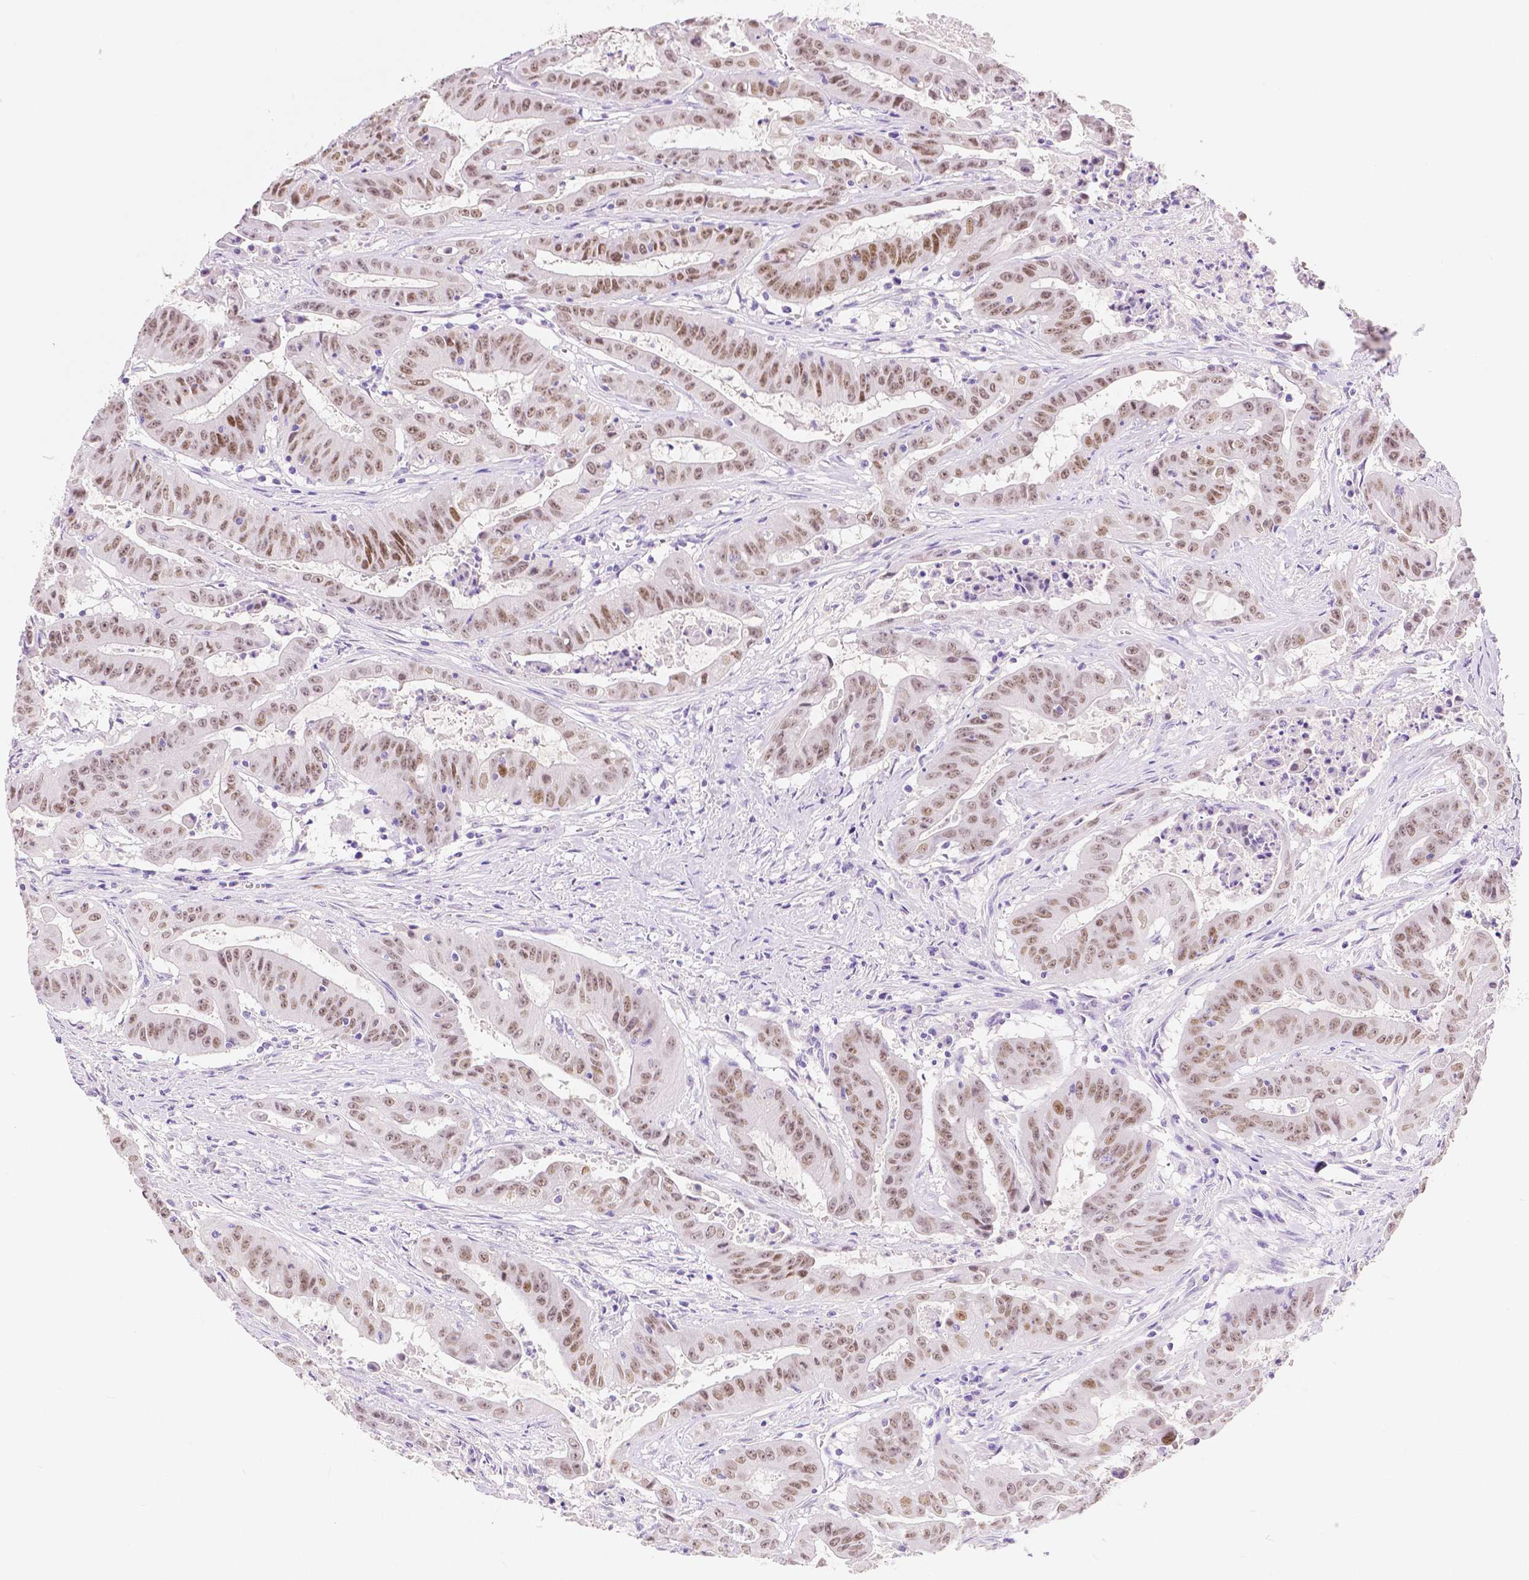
{"staining": {"intensity": "moderate", "quantity": ">75%", "location": "nuclear"}, "tissue": "colorectal cancer", "cell_type": "Tumor cells", "image_type": "cancer", "snomed": [{"axis": "morphology", "description": "Adenocarcinoma, NOS"}, {"axis": "topography", "description": "Colon"}], "caption": "Immunohistochemical staining of human adenocarcinoma (colorectal) reveals moderate nuclear protein positivity in about >75% of tumor cells.", "gene": "HNF1B", "patient": {"sex": "male", "age": 33}}